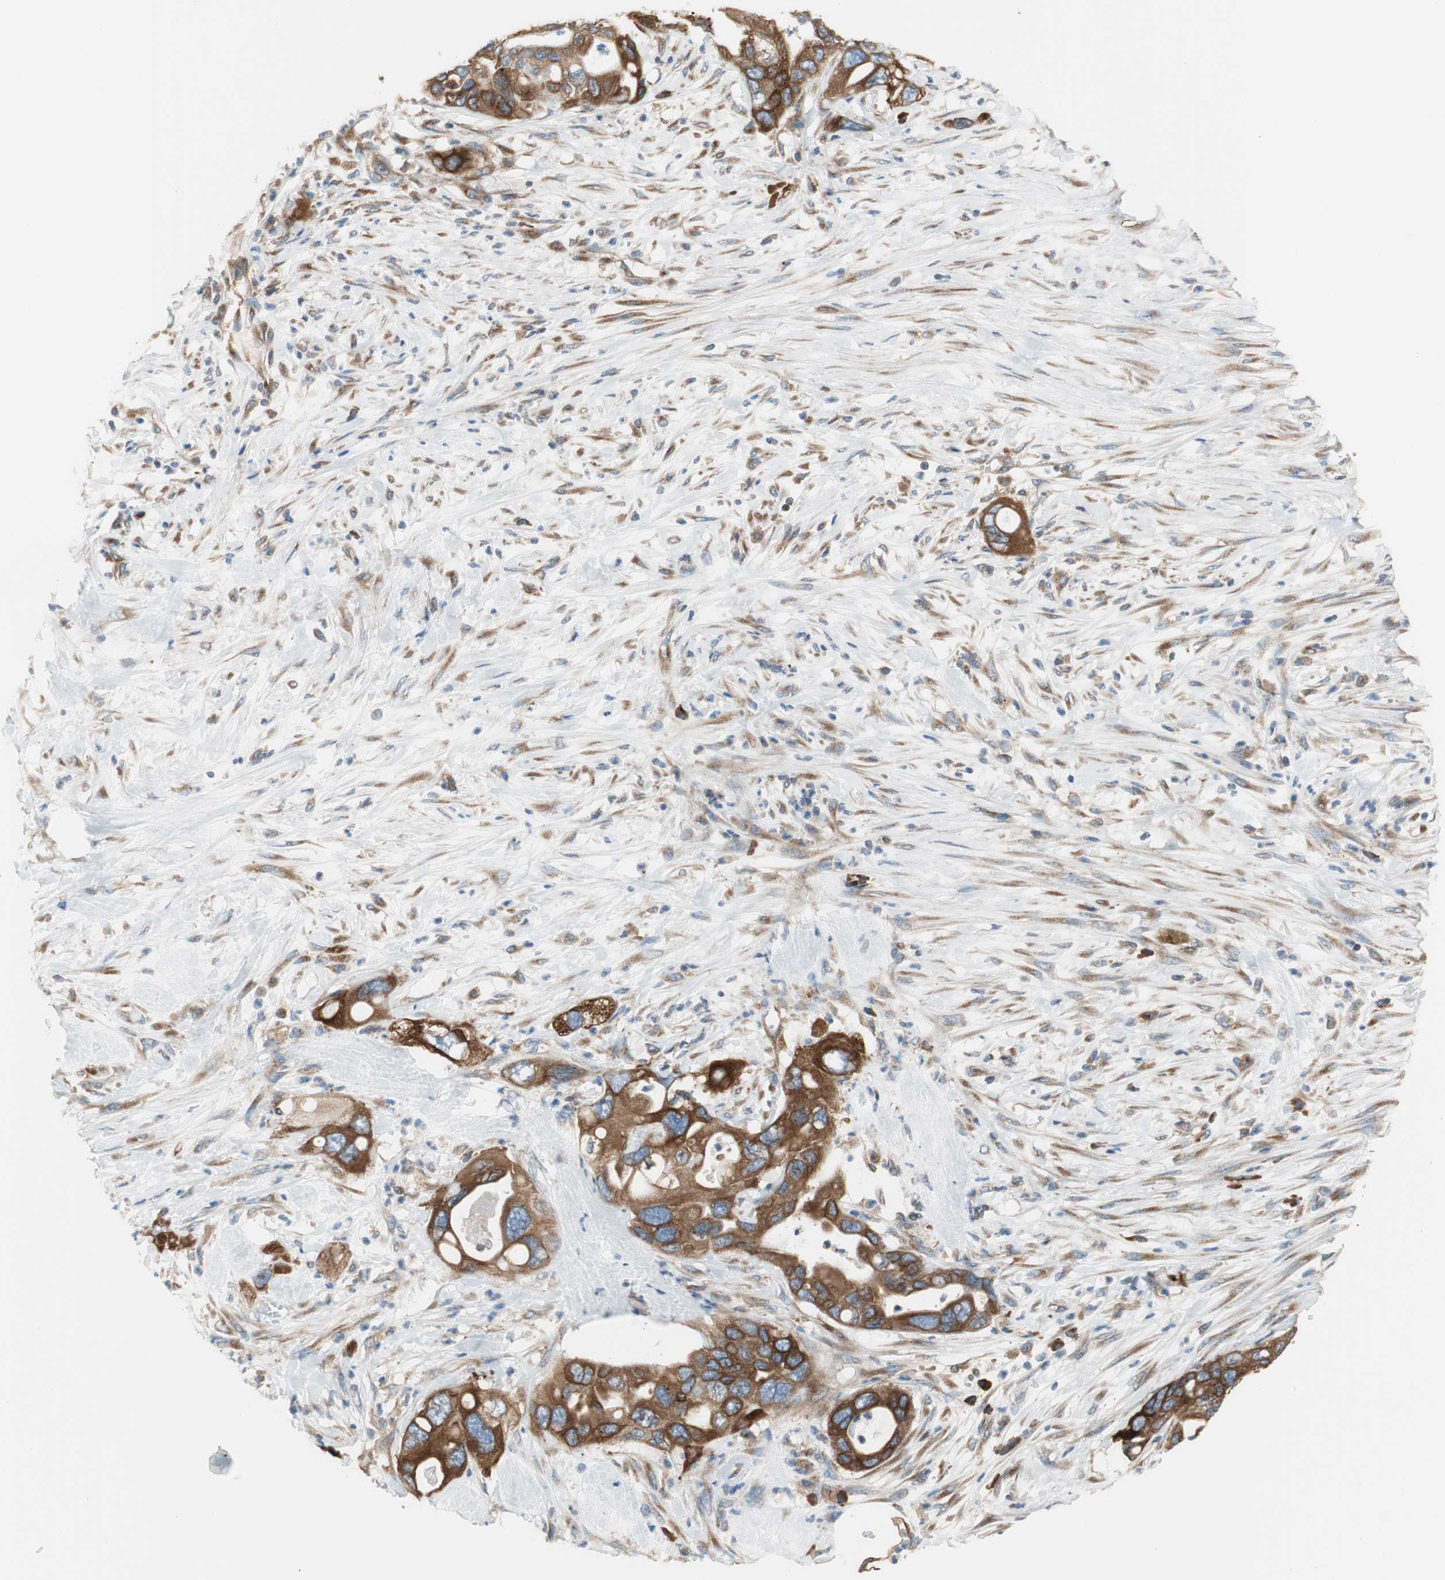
{"staining": {"intensity": "strong", "quantity": ">75%", "location": "cytoplasmic/membranous"}, "tissue": "pancreatic cancer", "cell_type": "Tumor cells", "image_type": "cancer", "snomed": [{"axis": "morphology", "description": "Adenocarcinoma, NOS"}, {"axis": "topography", "description": "Pancreas"}], "caption": "The histopathology image exhibits staining of pancreatic cancer, revealing strong cytoplasmic/membranous protein staining (brown color) within tumor cells.", "gene": "CLCC1", "patient": {"sex": "female", "age": 71}}